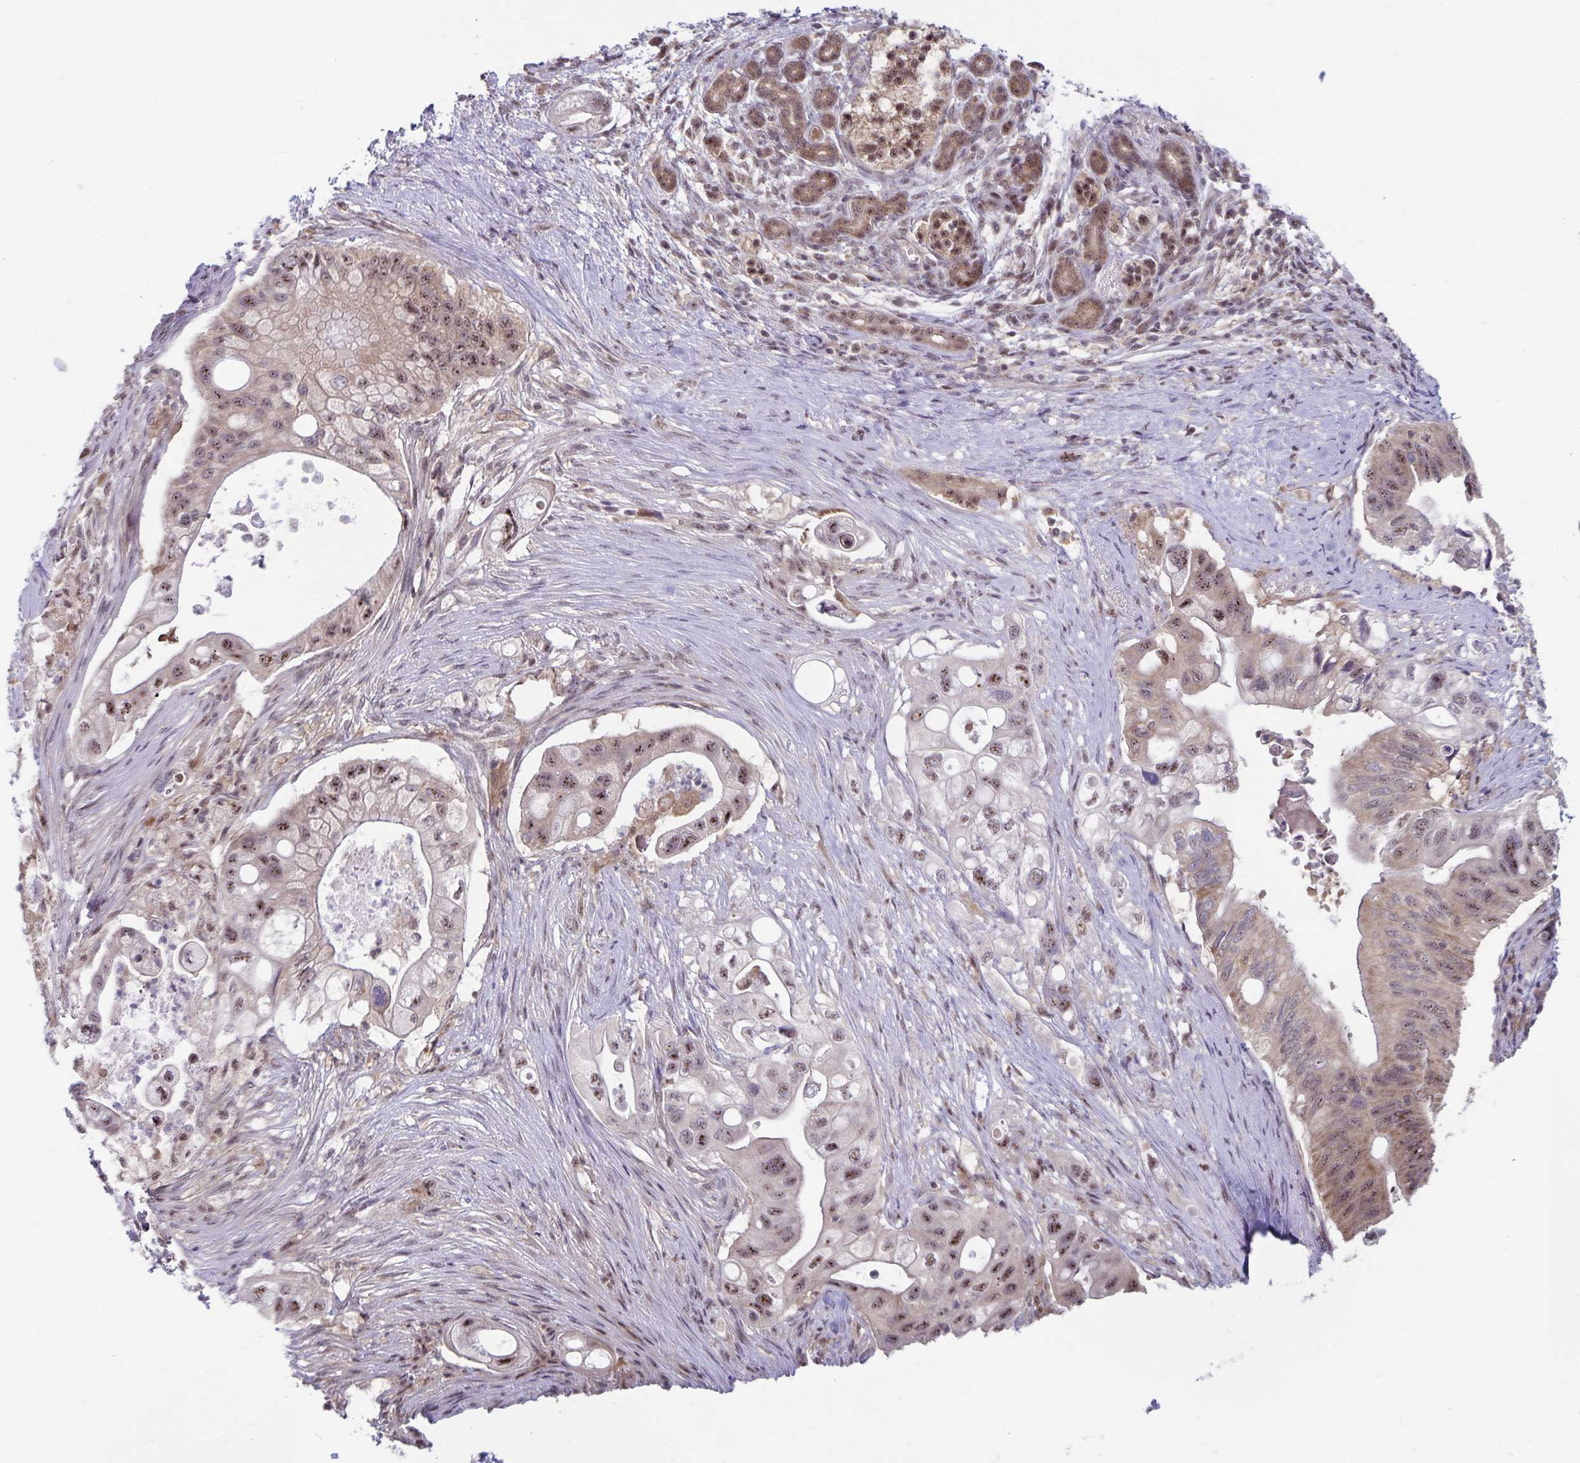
{"staining": {"intensity": "moderate", "quantity": ">75%", "location": "nuclear"}, "tissue": "pancreatic cancer", "cell_type": "Tumor cells", "image_type": "cancer", "snomed": [{"axis": "morphology", "description": "Adenocarcinoma, NOS"}, {"axis": "topography", "description": "Pancreas"}], "caption": "Pancreatic cancer (adenocarcinoma) stained for a protein exhibits moderate nuclear positivity in tumor cells.", "gene": "EXOC6B", "patient": {"sex": "female", "age": 72}}